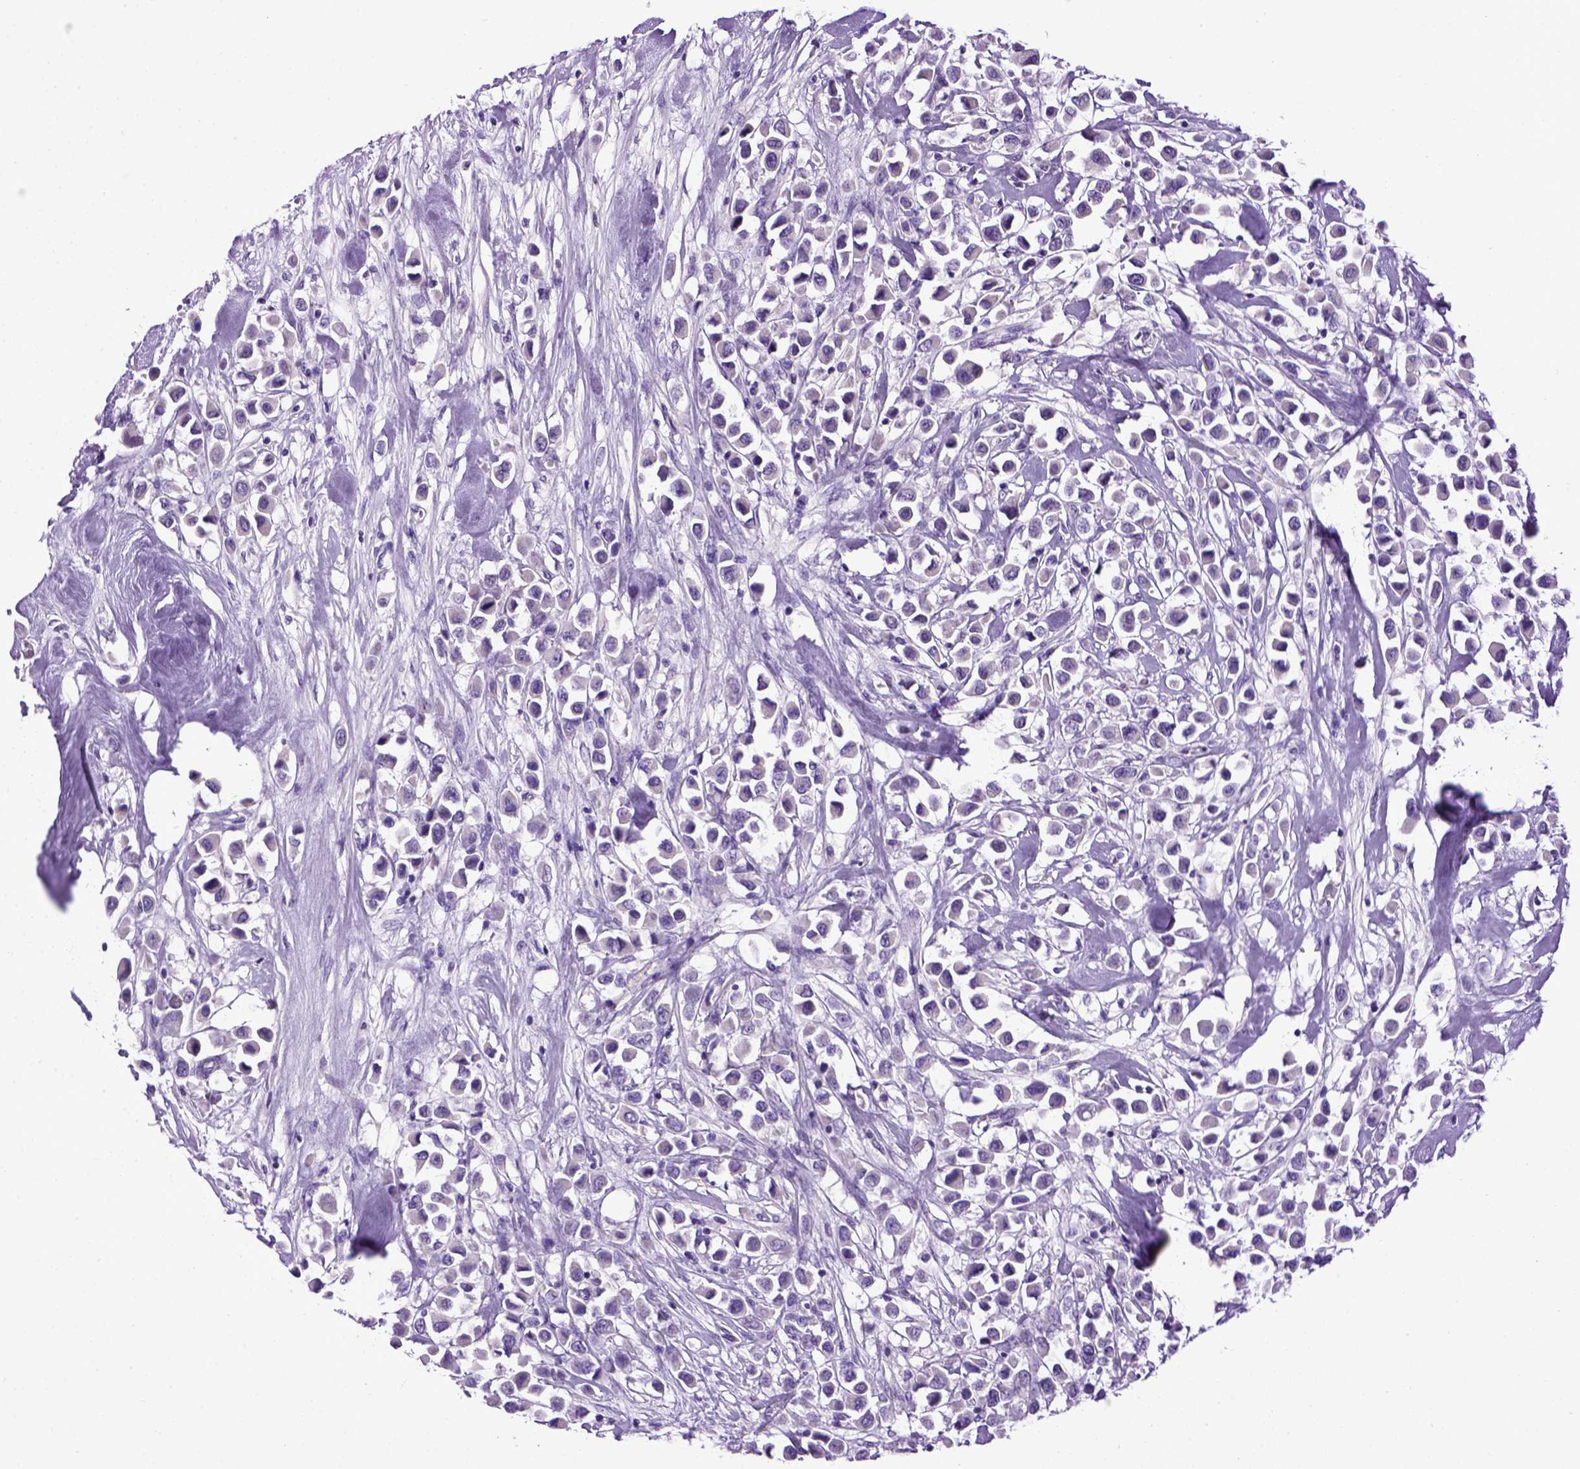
{"staining": {"intensity": "negative", "quantity": "none", "location": "none"}, "tissue": "breast cancer", "cell_type": "Tumor cells", "image_type": "cancer", "snomed": [{"axis": "morphology", "description": "Duct carcinoma"}, {"axis": "topography", "description": "Breast"}], "caption": "Tumor cells show no significant expression in breast cancer (invasive ductal carcinoma).", "gene": "CDH1", "patient": {"sex": "female", "age": 61}}